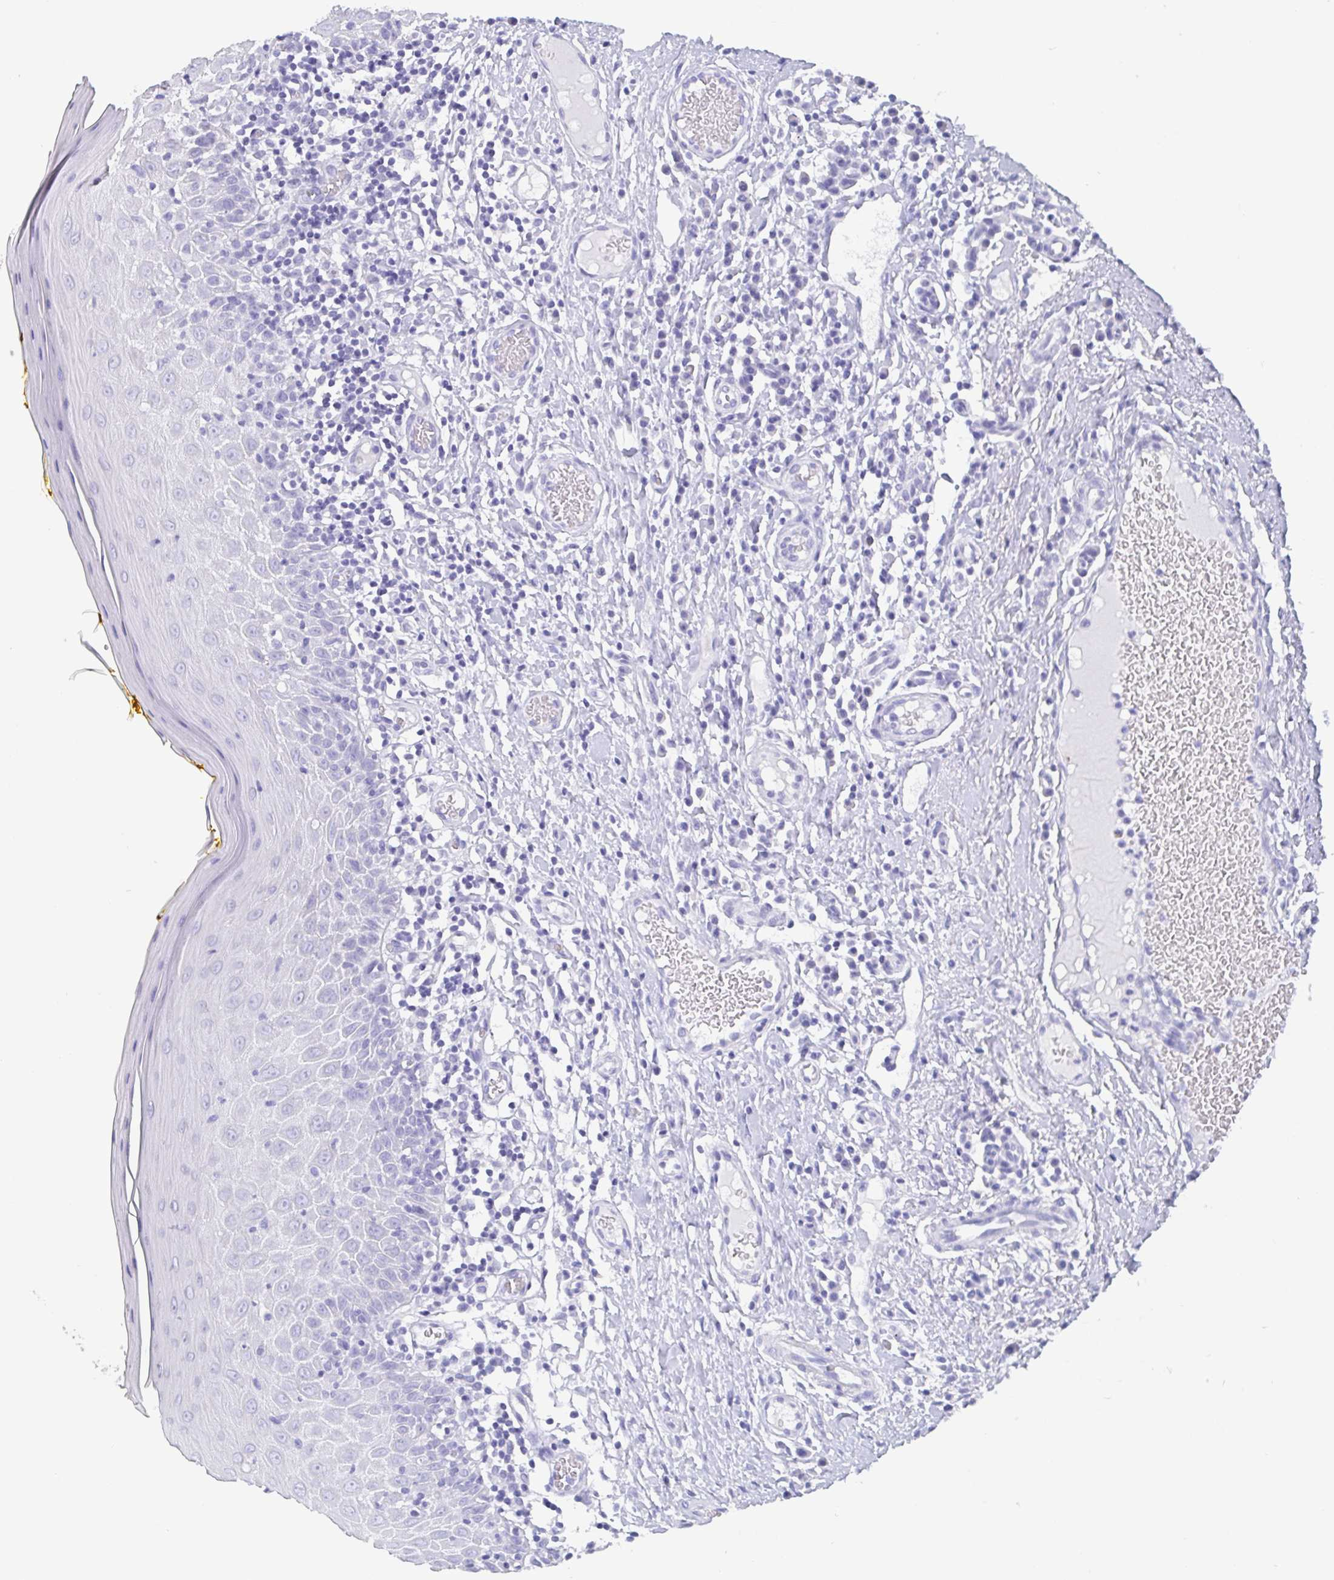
{"staining": {"intensity": "negative", "quantity": "none", "location": "none"}, "tissue": "oral mucosa", "cell_type": "Squamous epithelial cells", "image_type": "normal", "snomed": [{"axis": "morphology", "description": "Normal tissue, NOS"}, {"axis": "topography", "description": "Oral tissue"}, {"axis": "topography", "description": "Tounge, NOS"}], "caption": "High power microscopy histopathology image of an immunohistochemistry (IHC) micrograph of unremarkable oral mucosa, revealing no significant expression in squamous epithelial cells.", "gene": "SCGN", "patient": {"sex": "female", "age": 58}}